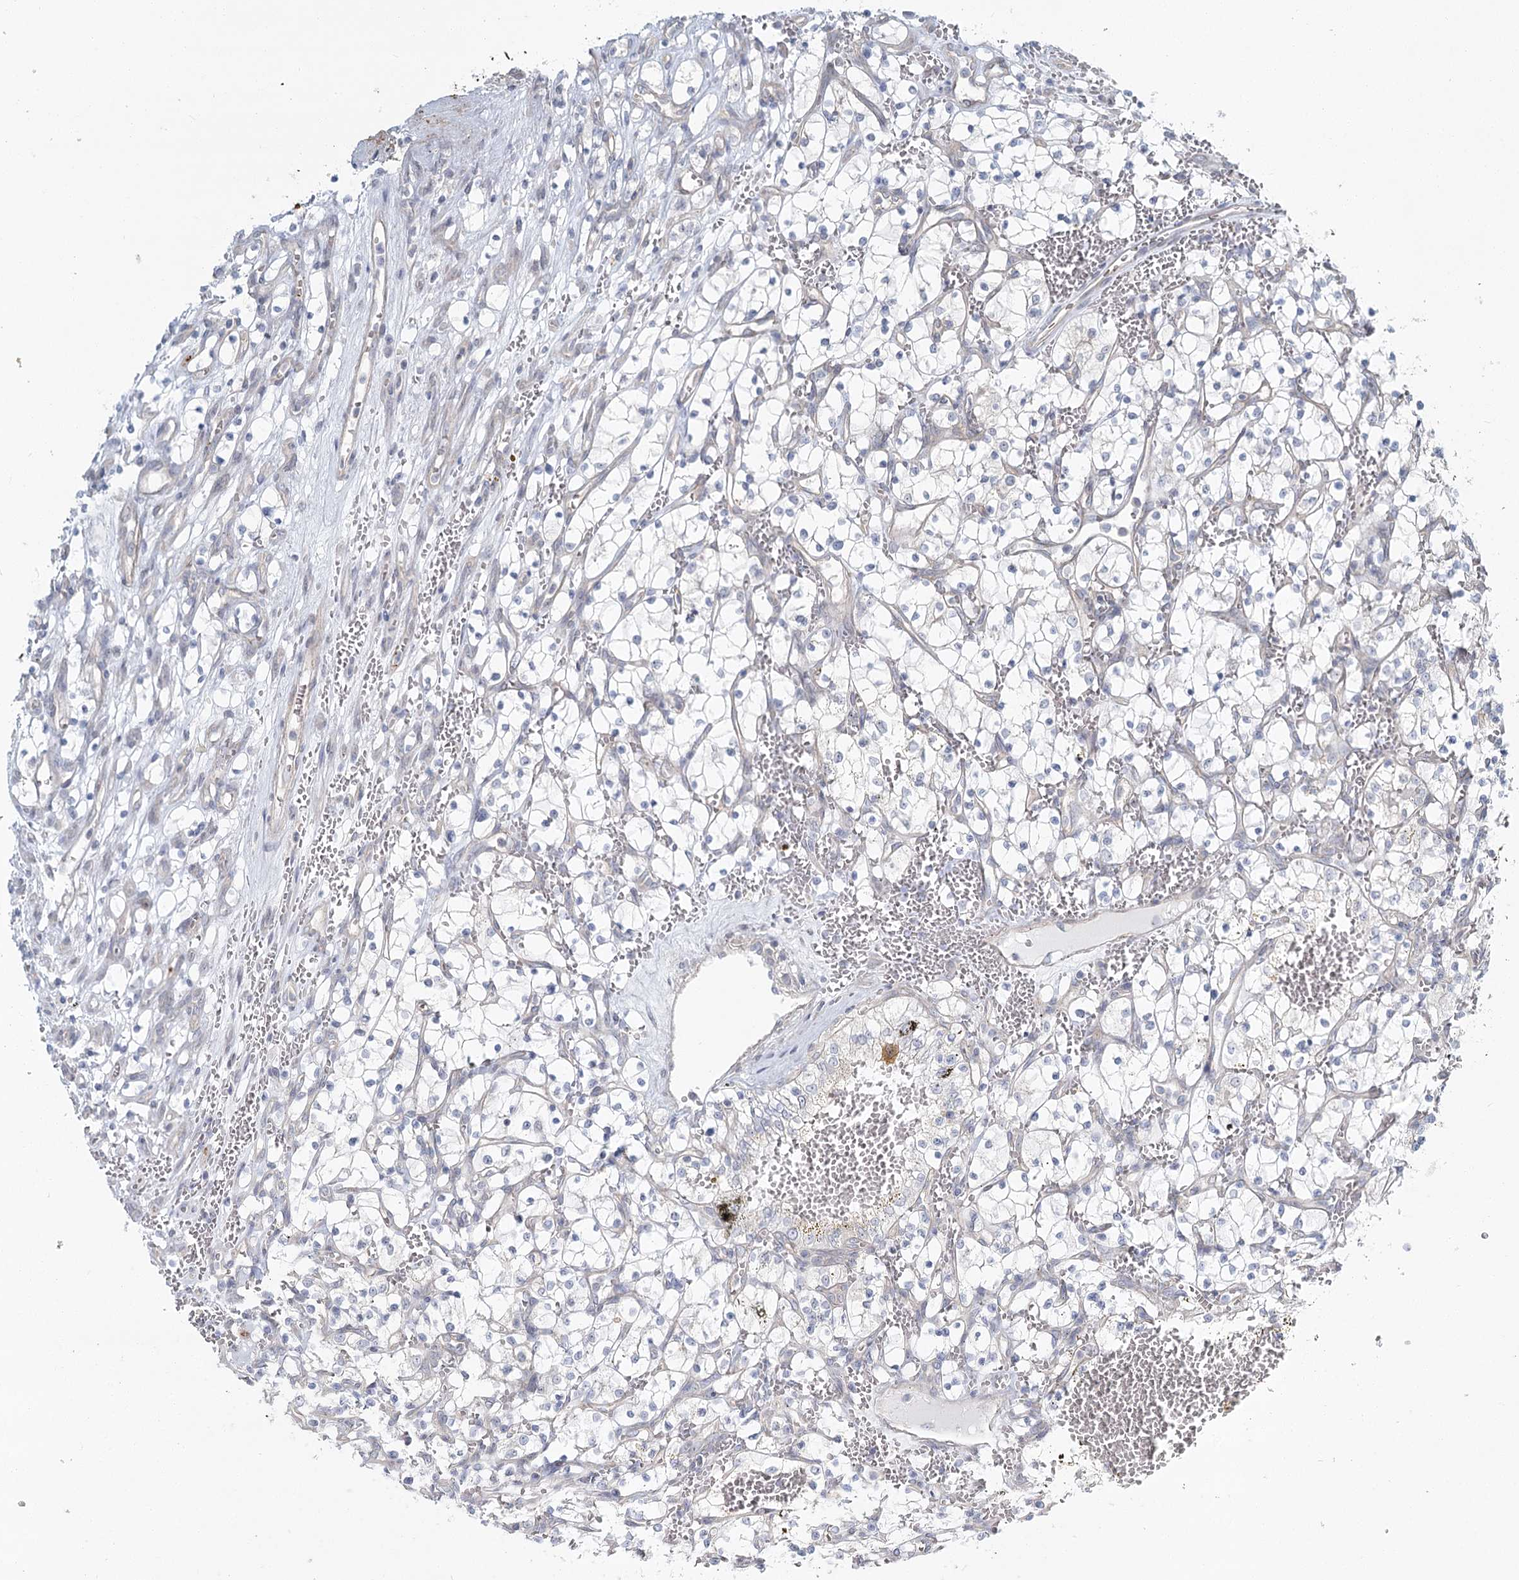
{"staining": {"intensity": "negative", "quantity": "none", "location": "none"}, "tissue": "renal cancer", "cell_type": "Tumor cells", "image_type": "cancer", "snomed": [{"axis": "morphology", "description": "Adenocarcinoma, NOS"}, {"axis": "topography", "description": "Kidney"}], "caption": "This is a photomicrograph of IHC staining of renal cancer, which shows no positivity in tumor cells.", "gene": "SPINK13", "patient": {"sex": "female", "age": 69}}